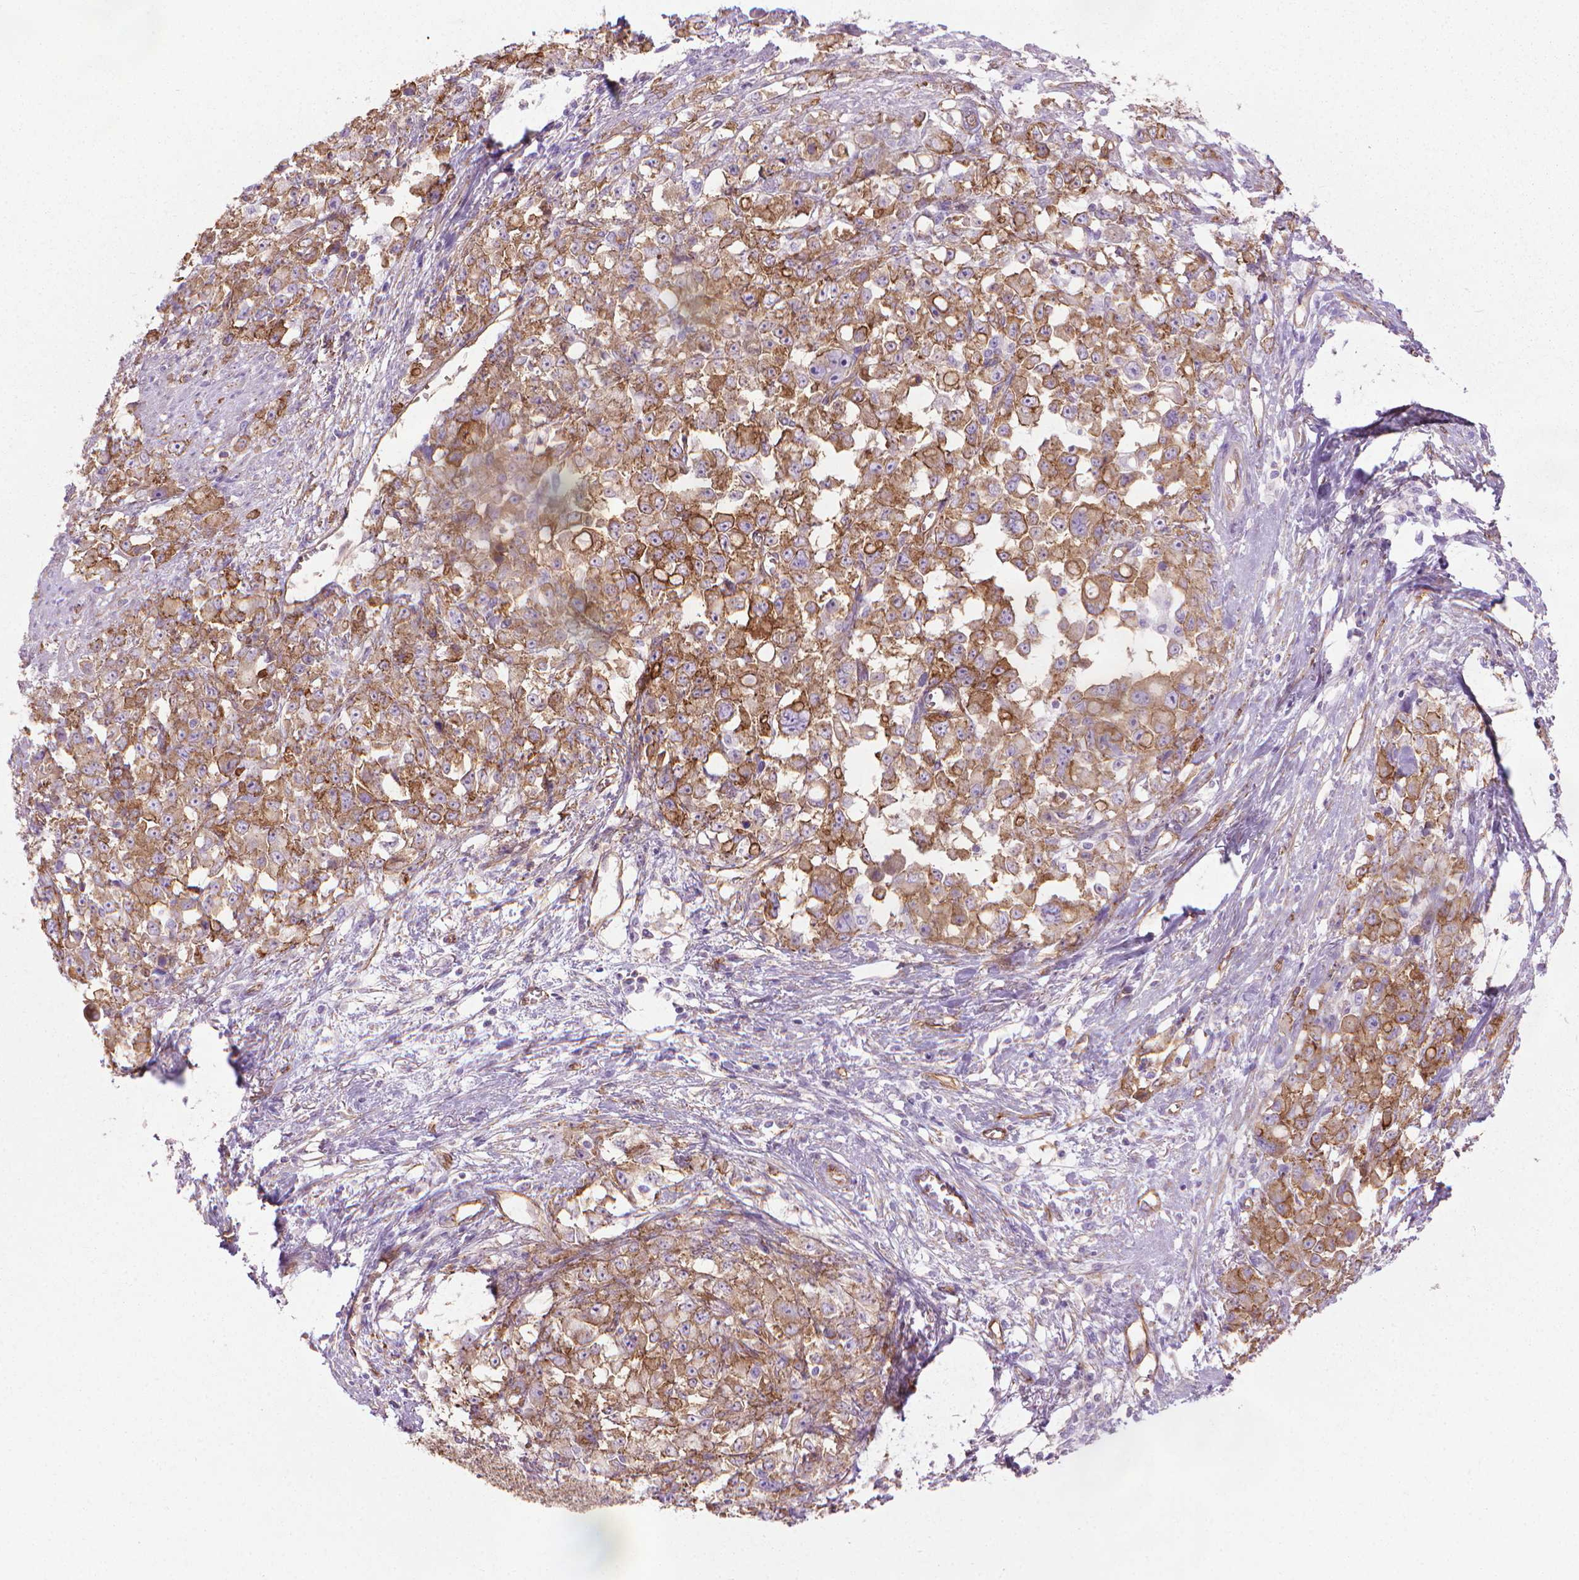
{"staining": {"intensity": "moderate", "quantity": ">75%", "location": "cytoplasmic/membranous"}, "tissue": "stomach cancer", "cell_type": "Tumor cells", "image_type": "cancer", "snomed": [{"axis": "morphology", "description": "Adenocarcinoma, NOS"}, {"axis": "topography", "description": "Stomach"}], "caption": "Immunohistochemical staining of human adenocarcinoma (stomach) displays moderate cytoplasmic/membranous protein expression in about >75% of tumor cells.", "gene": "TENT5A", "patient": {"sex": "female", "age": 76}}